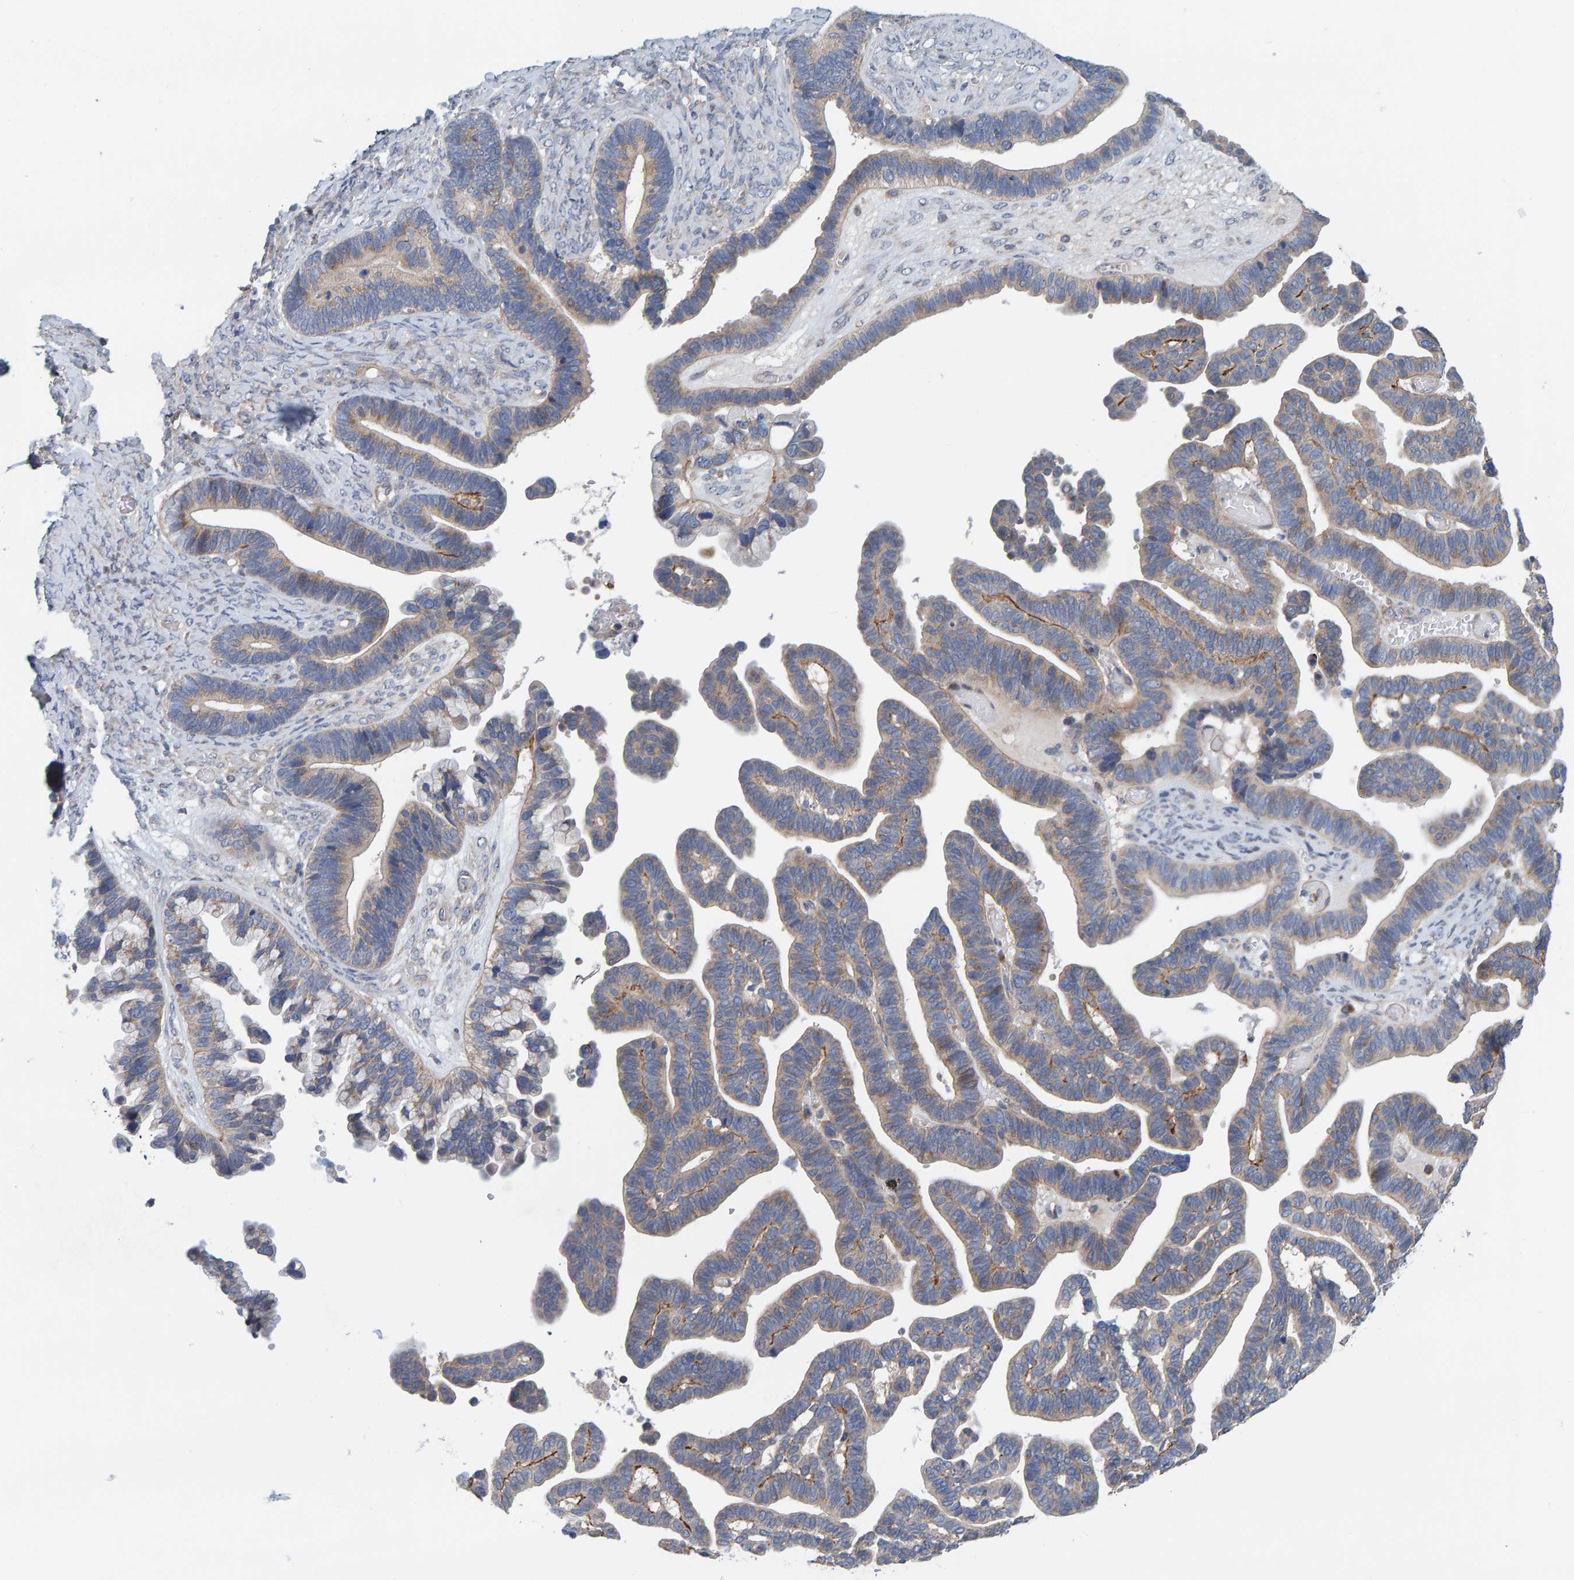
{"staining": {"intensity": "weak", "quantity": "25%-75%", "location": "cytoplasmic/membranous"}, "tissue": "ovarian cancer", "cell_type": "Tumor cells", "image_type": "cancer", "snomed": [{"axis": "morphology", "description": "Cystadenocarcinoma, serous, NOS"}, {"axis": "topography", "description": "Ovary"}], "caption": "DAB (3,3'-diaminobenzidine) immunohistochemical staining of human ovarian cancer shows weak cytoplasmic/membranous protein positivity in about 25%-75% of tumor cells.", "gene": "CCM2", "patient": {"sex": "female", "age": 56}}